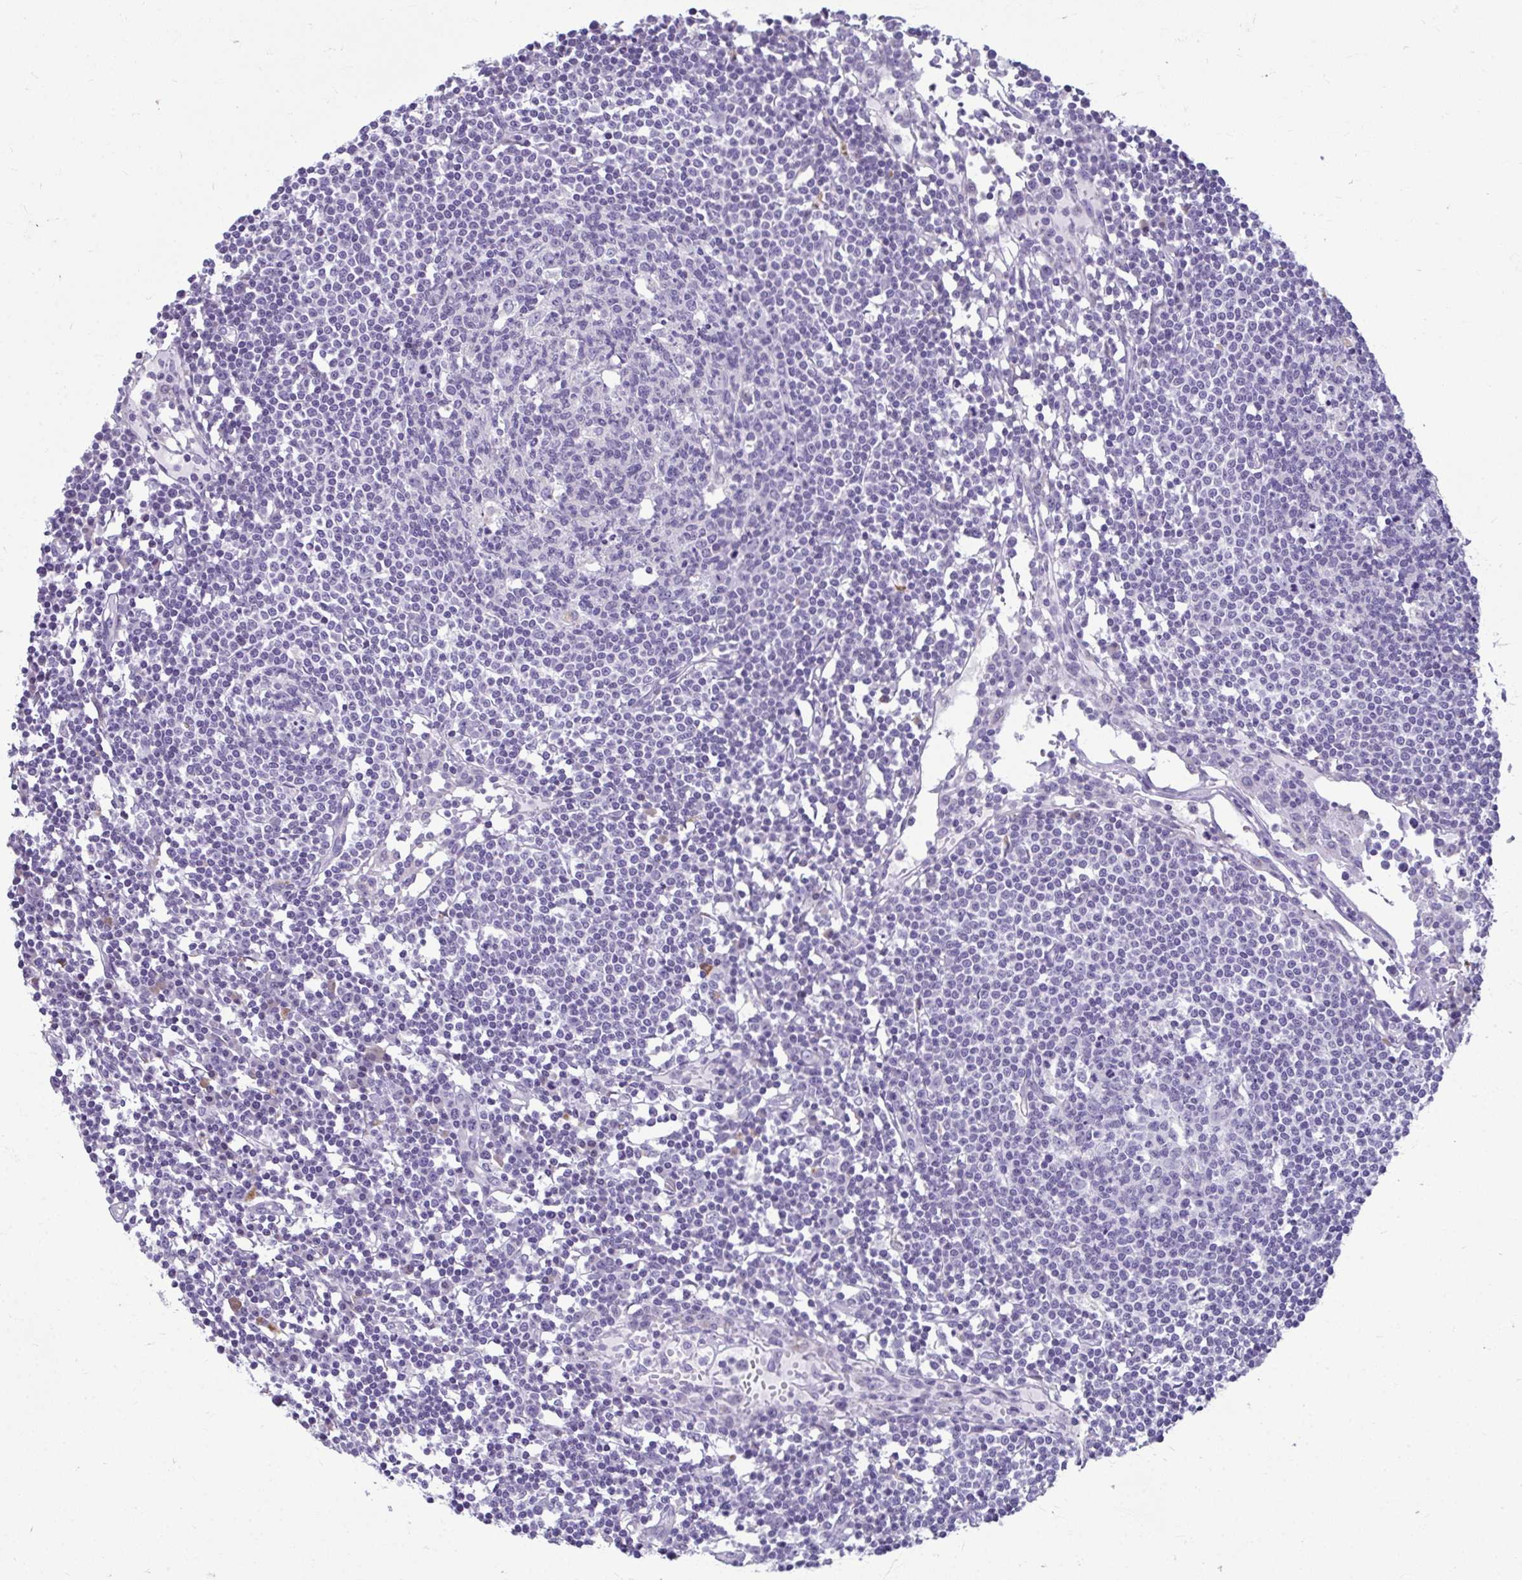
{"staining": {"intensity": "negative", "quantity": "none", "location": "none"}, "tissue": "lymph node", "cell_type": "Germinal center cells", "image_type": "normal", "snomed": [{"axis": "morphology", "description": "Normal tissue, NOS"}, {"axis": "topography", "description": "Lymph node"}], "caption": "A high-resolution histopathology image shows immunohistochemistry staining of benign lymph node, which exhibits no significant staining in germinal center cells.", "gene": "SERPINI1", "patient": {"sex": "female", "age": 78}}